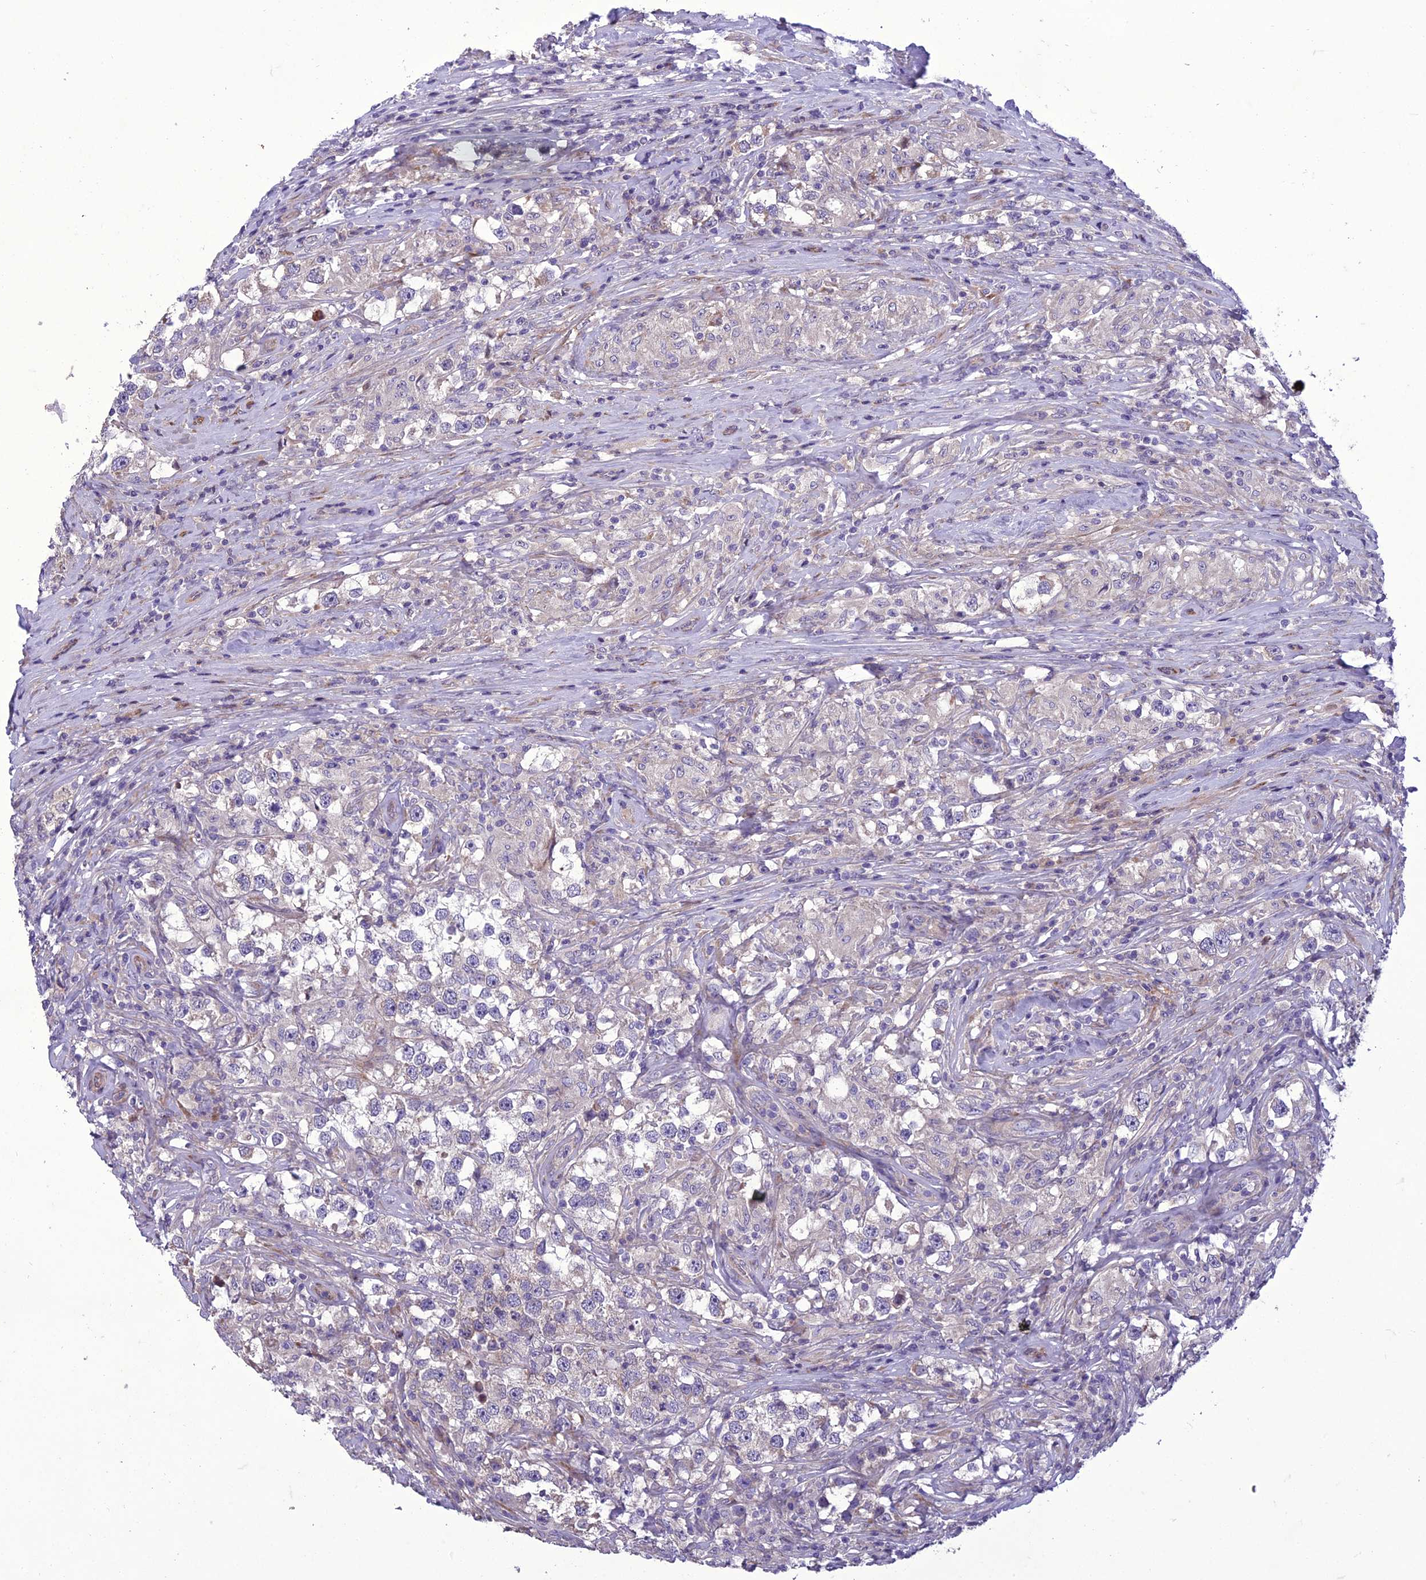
{"staining": {"intensity": "negative", "quantity": "none", "location": "none"}, "tissue": "testis cancer", "cell_type": "Tumor cells", "image_type": "cancer", "snomed": [{"axis": "morphology", "description": "Seminoma, NOS"}, {"axis": "topography", "description": "Testis"}], "caption": "Immunohistochemistry (IHC) histopathology image of human testis cancer stained for a protein (brown), which reveals no expression in tumor cells. Nuclei are stained in blue.", "gene": "ADIPOR2", "patient": {"sex": "male", "age": 46}}